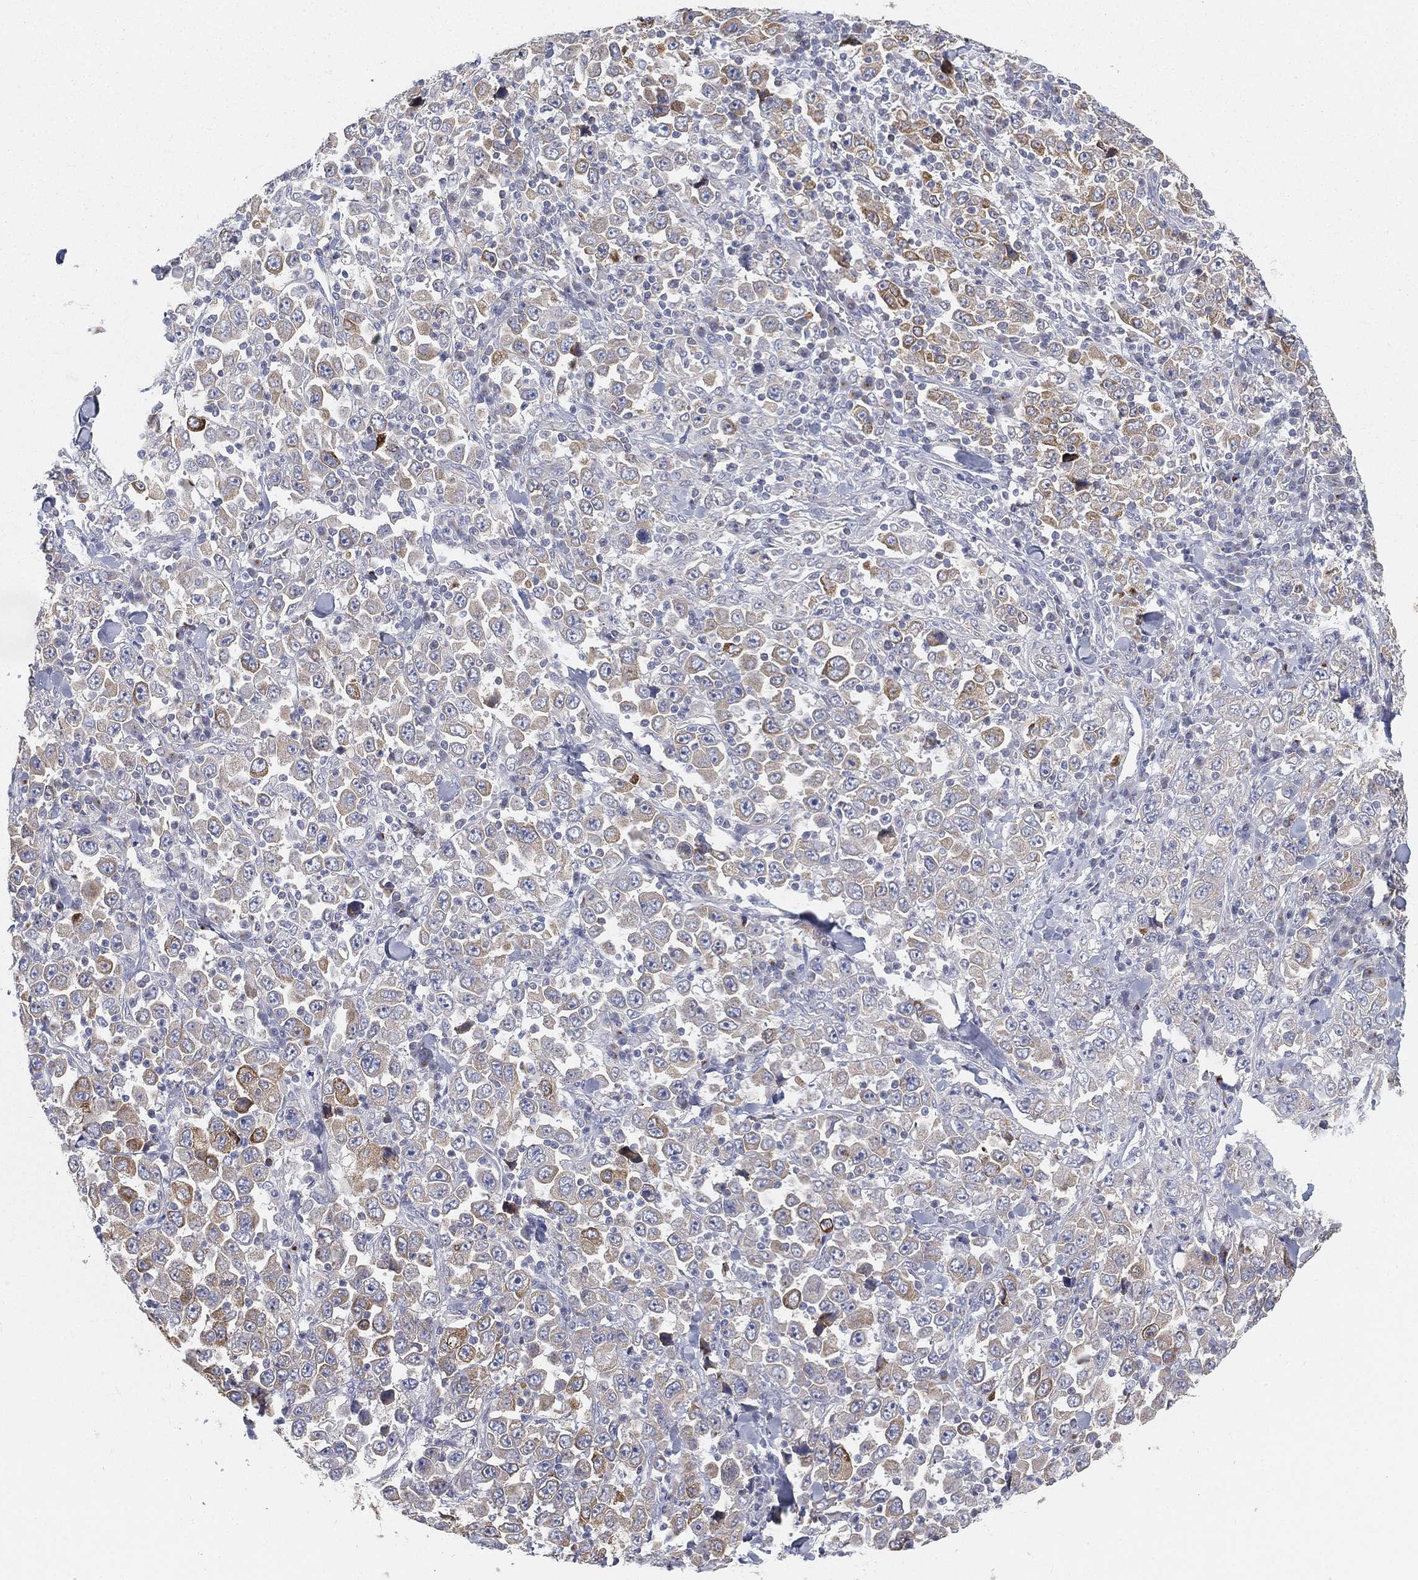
{"staining": {"intensity": "moderate", "quantity": "<25%", "location": "cytoplasmic/membranous"}, "tissue": "stomach cancer", "cell_type": "Tumor cells", "image_type": "cancer", "snomed": [{"axis": "morphology", "description": "Normal tissue, NOS"}, {"axis": "morphology", "description": "Adenocarcinoma, NOS"}, {"axis": "topography", "description": "Stomach, upper"}, {"axis": "topography", "description": "Stomach"}], "caption": "Protein analysis of adenocarcinoma (stomach) tissue reveals moderate cytoplasmic/membranous staining in about <25% of tumor cells.", "gene": "TMEM25", "patient": {"sex": "male", "age": 59}}